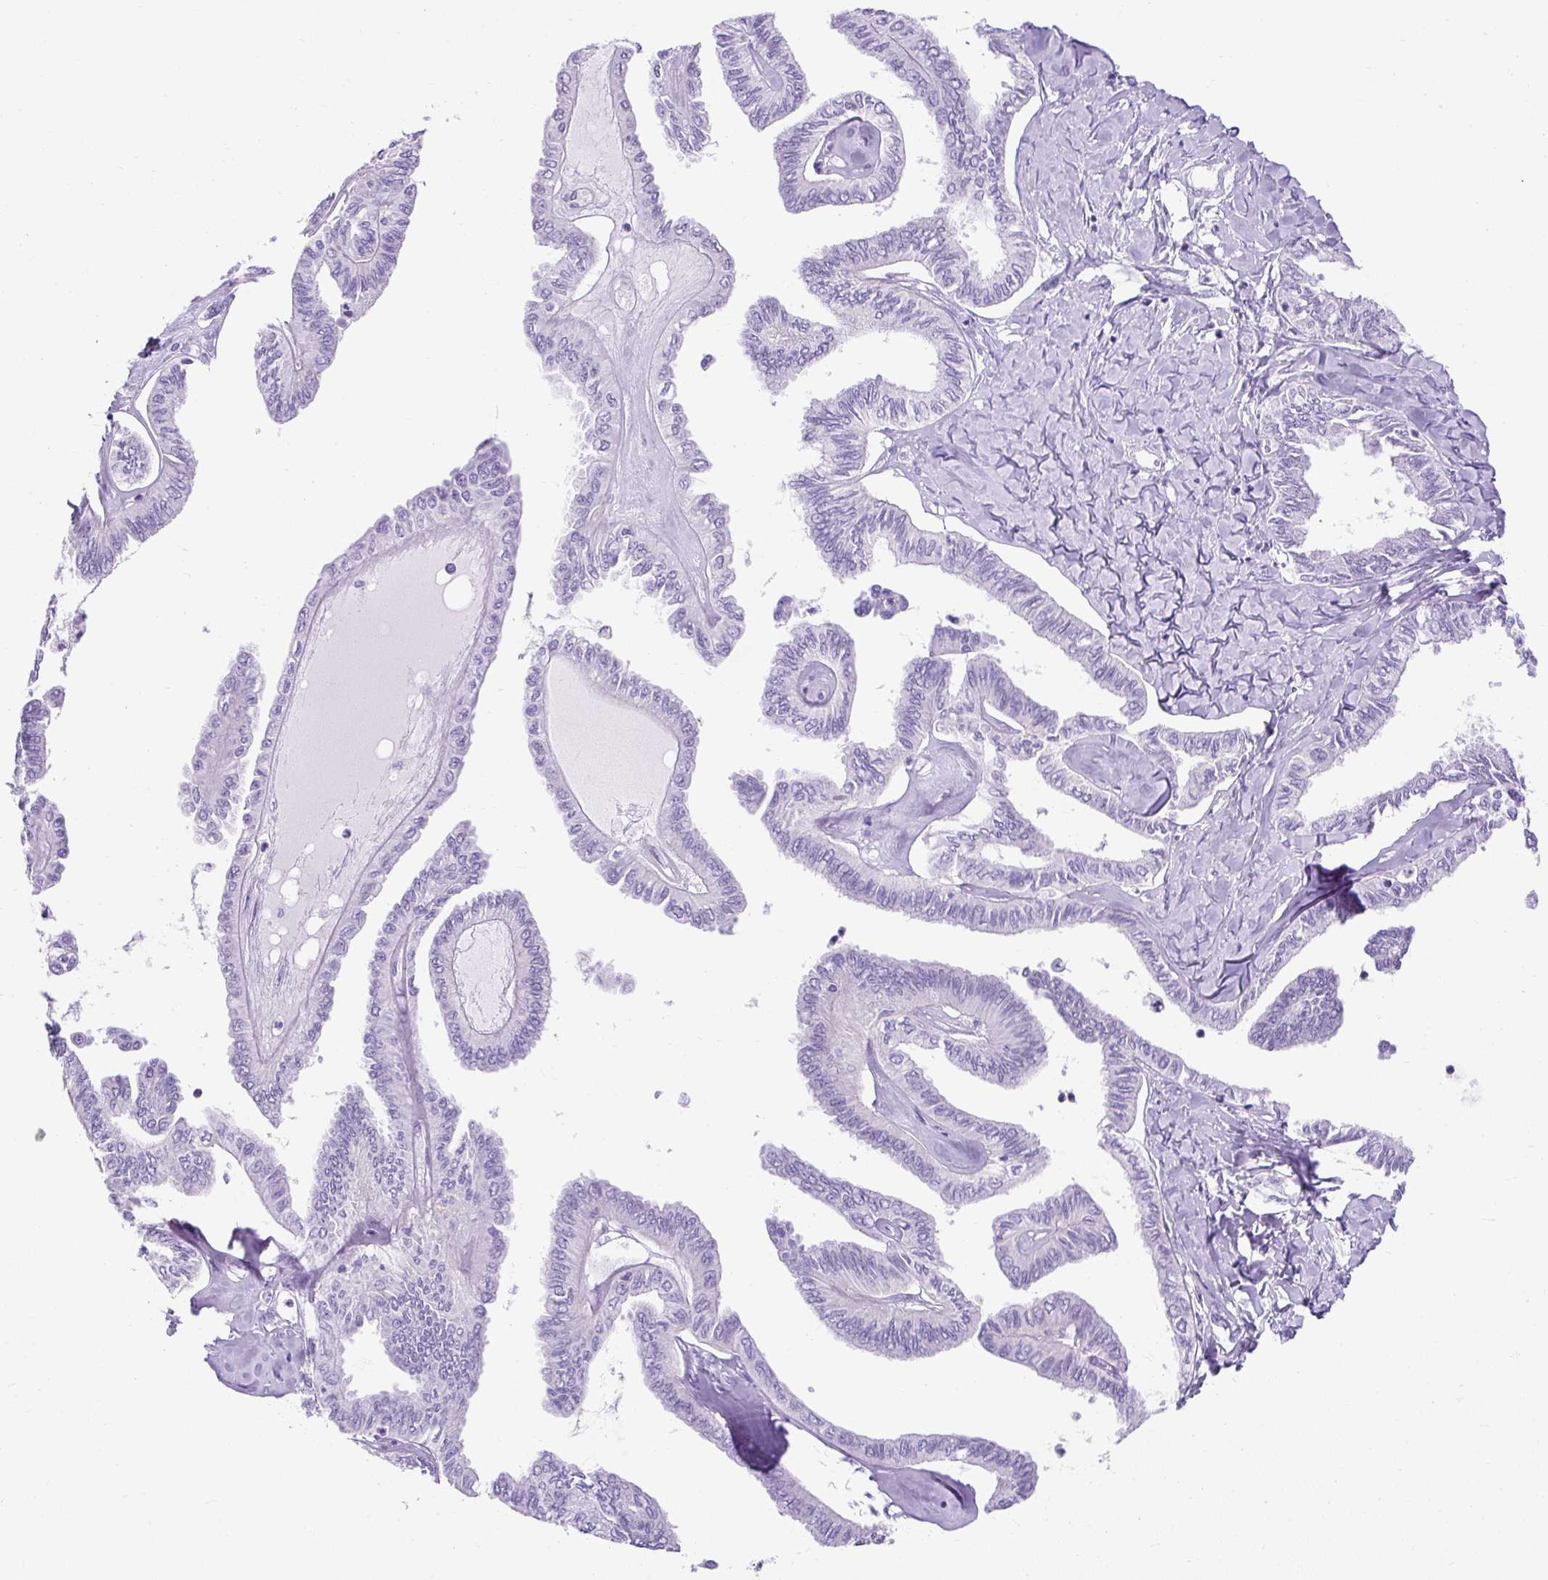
{"staining": {"intensity": "negative", "quantity": "none", "location": "none"}, "tissue": "ovarian cancer", "cell_type": "Tumor cells", "image_type": "cancer", "snomed": [{"axis": "morphology", "description": "Carcinoma, endometroid"}, {"axis": "topography", "description": "Ovary"}], "caption": "A micrograph of endometroid carcinoma (ovarian) stained for a protein shows no brown staining in tumor cells. (IHC, brightfield microscopy, high magnification).", "gene": "KRT12", "patient": {"sex": "female", "age": 70}}